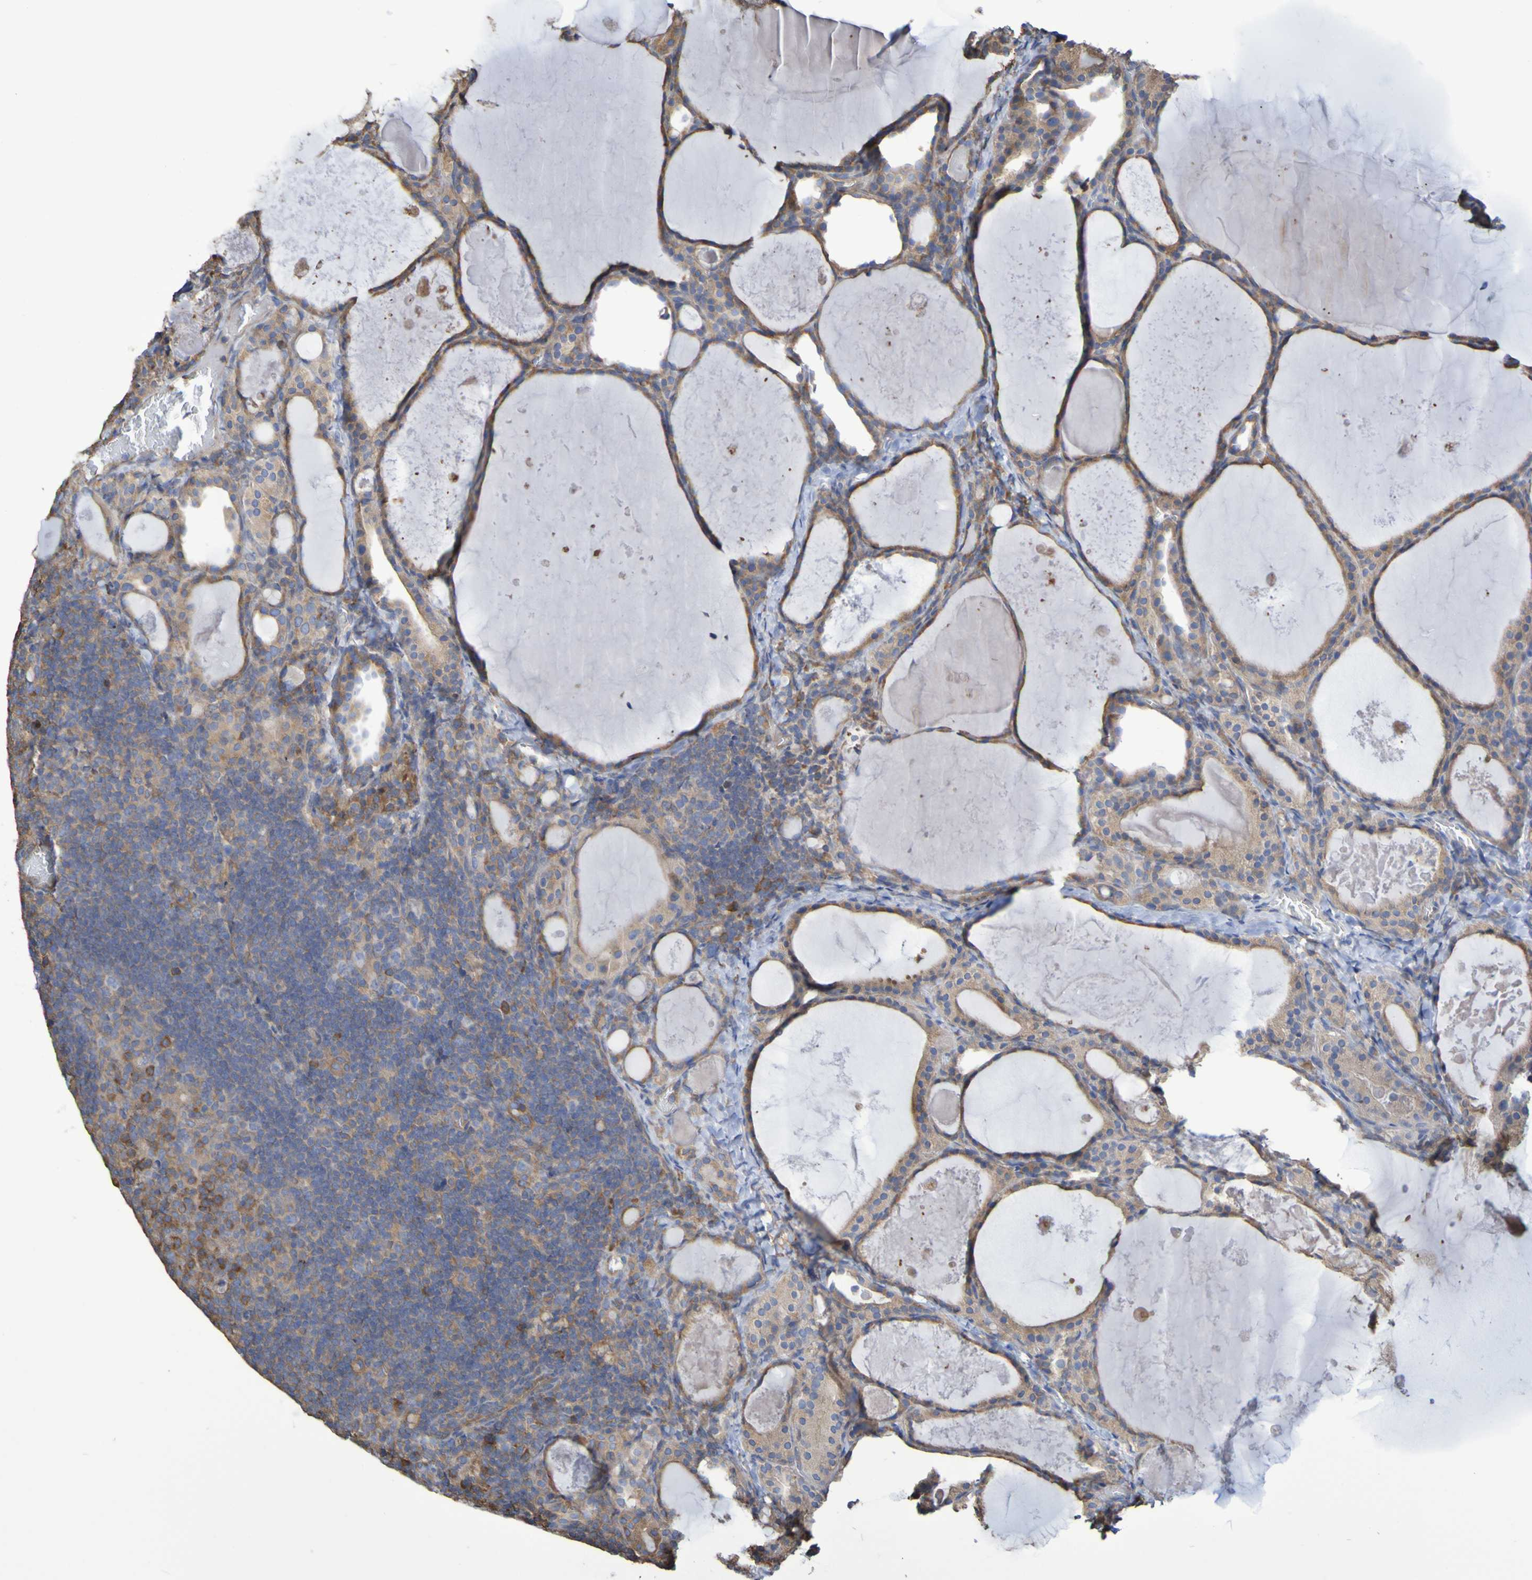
{"staining": {"intensity": "moderate", "quantity": "<25%", "location": "cytoplasmic/membranous"}, "tissue": "thyroid cancer", "cell_type": "Tumor cells", "image_type": "cancer", "snomed": [{"axis": "morphology", "description": "Papillary adenocarcinoma, NOS"}, {"axis": "topography", "description": "Thyroid gland"}], "caption": "Thyroid cancer was stained to show a protein in brown. There is low levels of moderate cytoplasmic/membranous expression in about <25% of tumor cells. The staining is performed using DAB brown chromogen to label protein expression. The nuclei are counter-stained blue using hematoxylin.", "gene": "SYNJ1", "patient": {"sex": "female", "age": 42}}